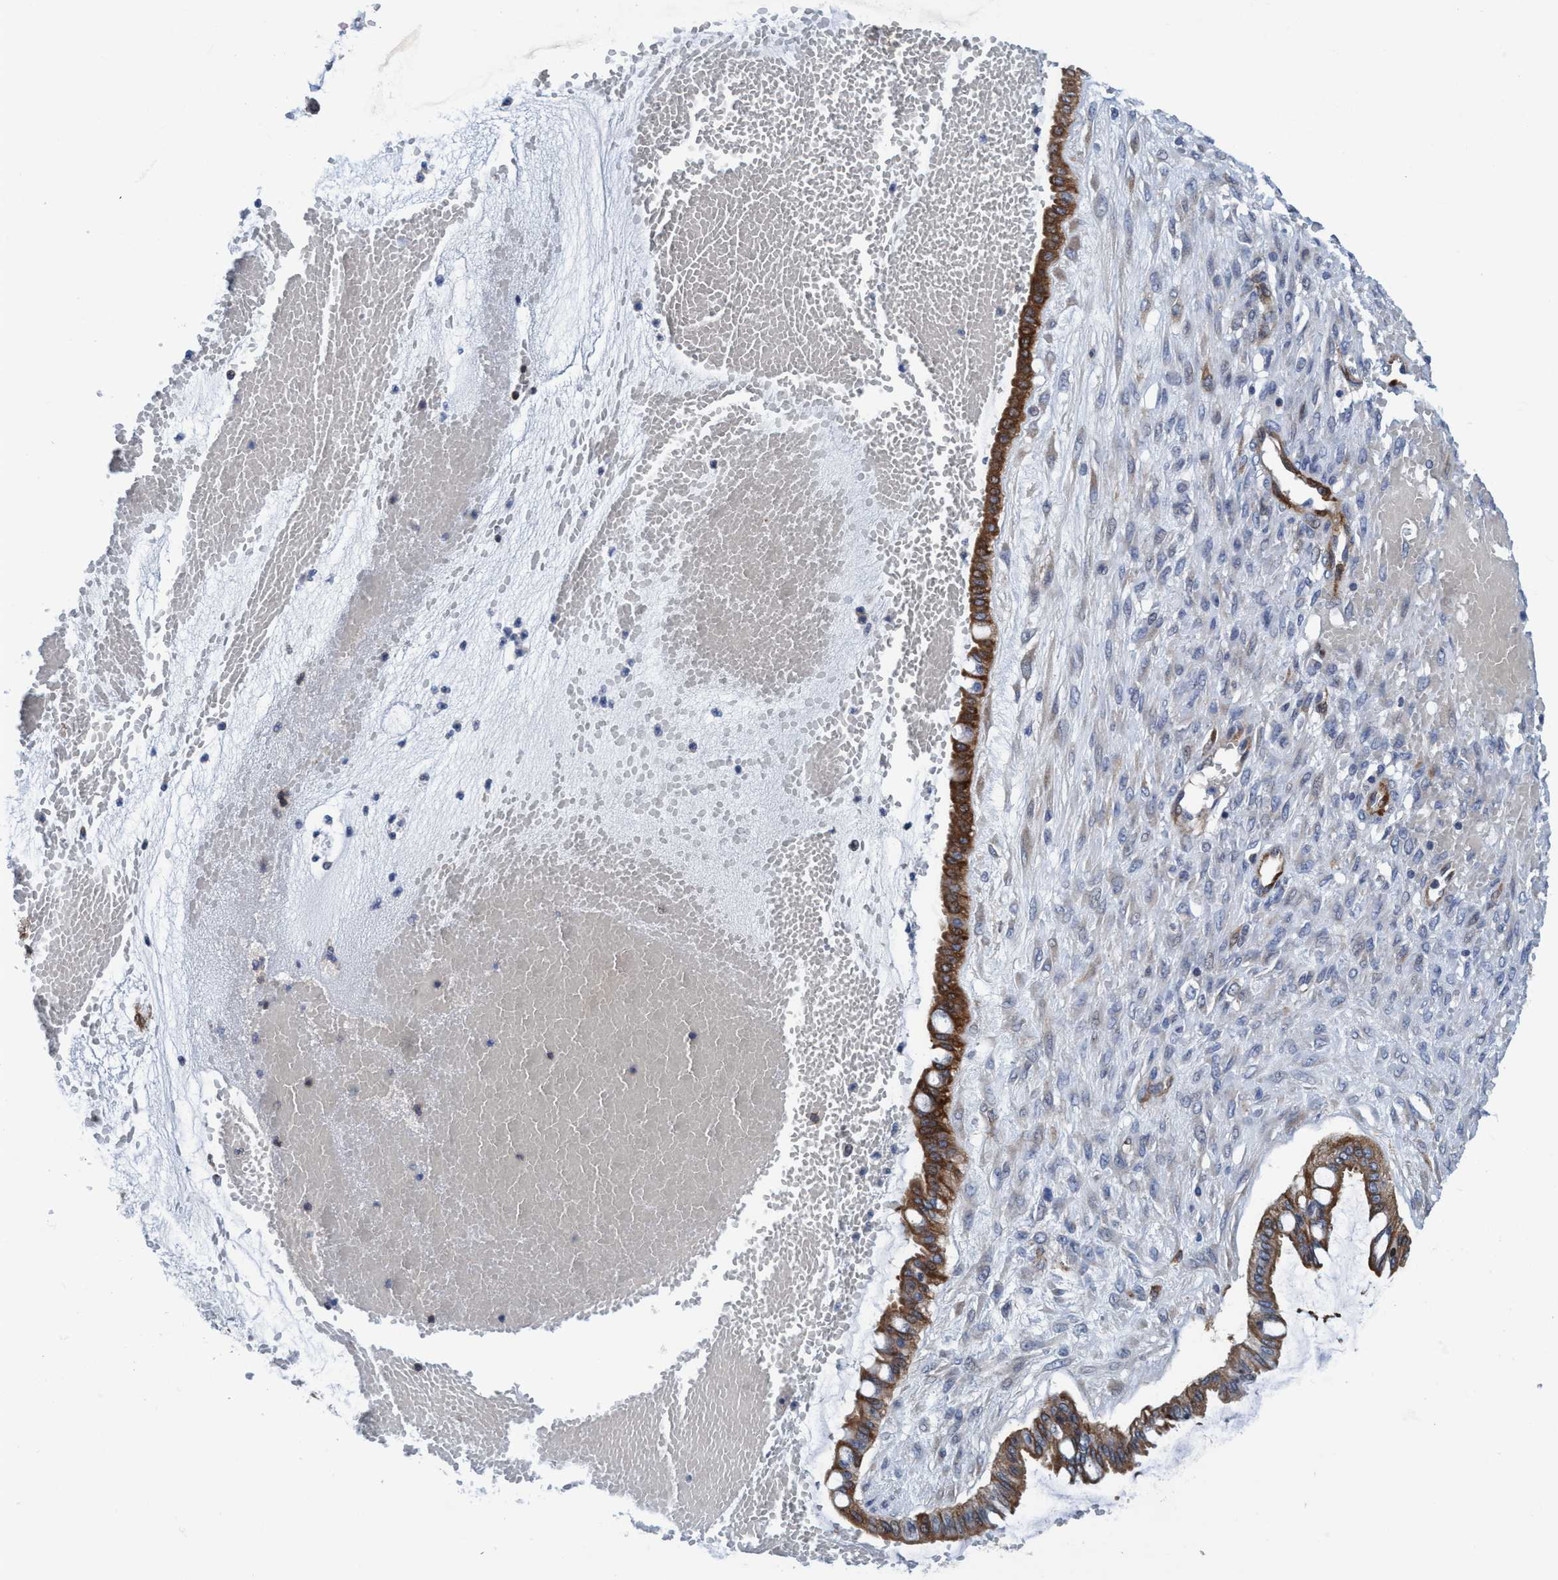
{"staining": {"intensity": "strong", "quantity": ">75%", "location": "cytoplasmic/membranous"}, "tissue": "ovarian cancer", "cell_type": "Tumor cells", "image_type": "cancer", "snomed": [{"axis": "morphology", "description": "Cystadenocarcinoma, mucinous, NOS"}, {"axis": "topography", "description": "Ovary"}], "caption": "Human ovarian cancer stained with a protein marker exhibits strong staining in tumor cells.", "gene": "NMT1", "patient": {"sex": "female", "age": 73}}